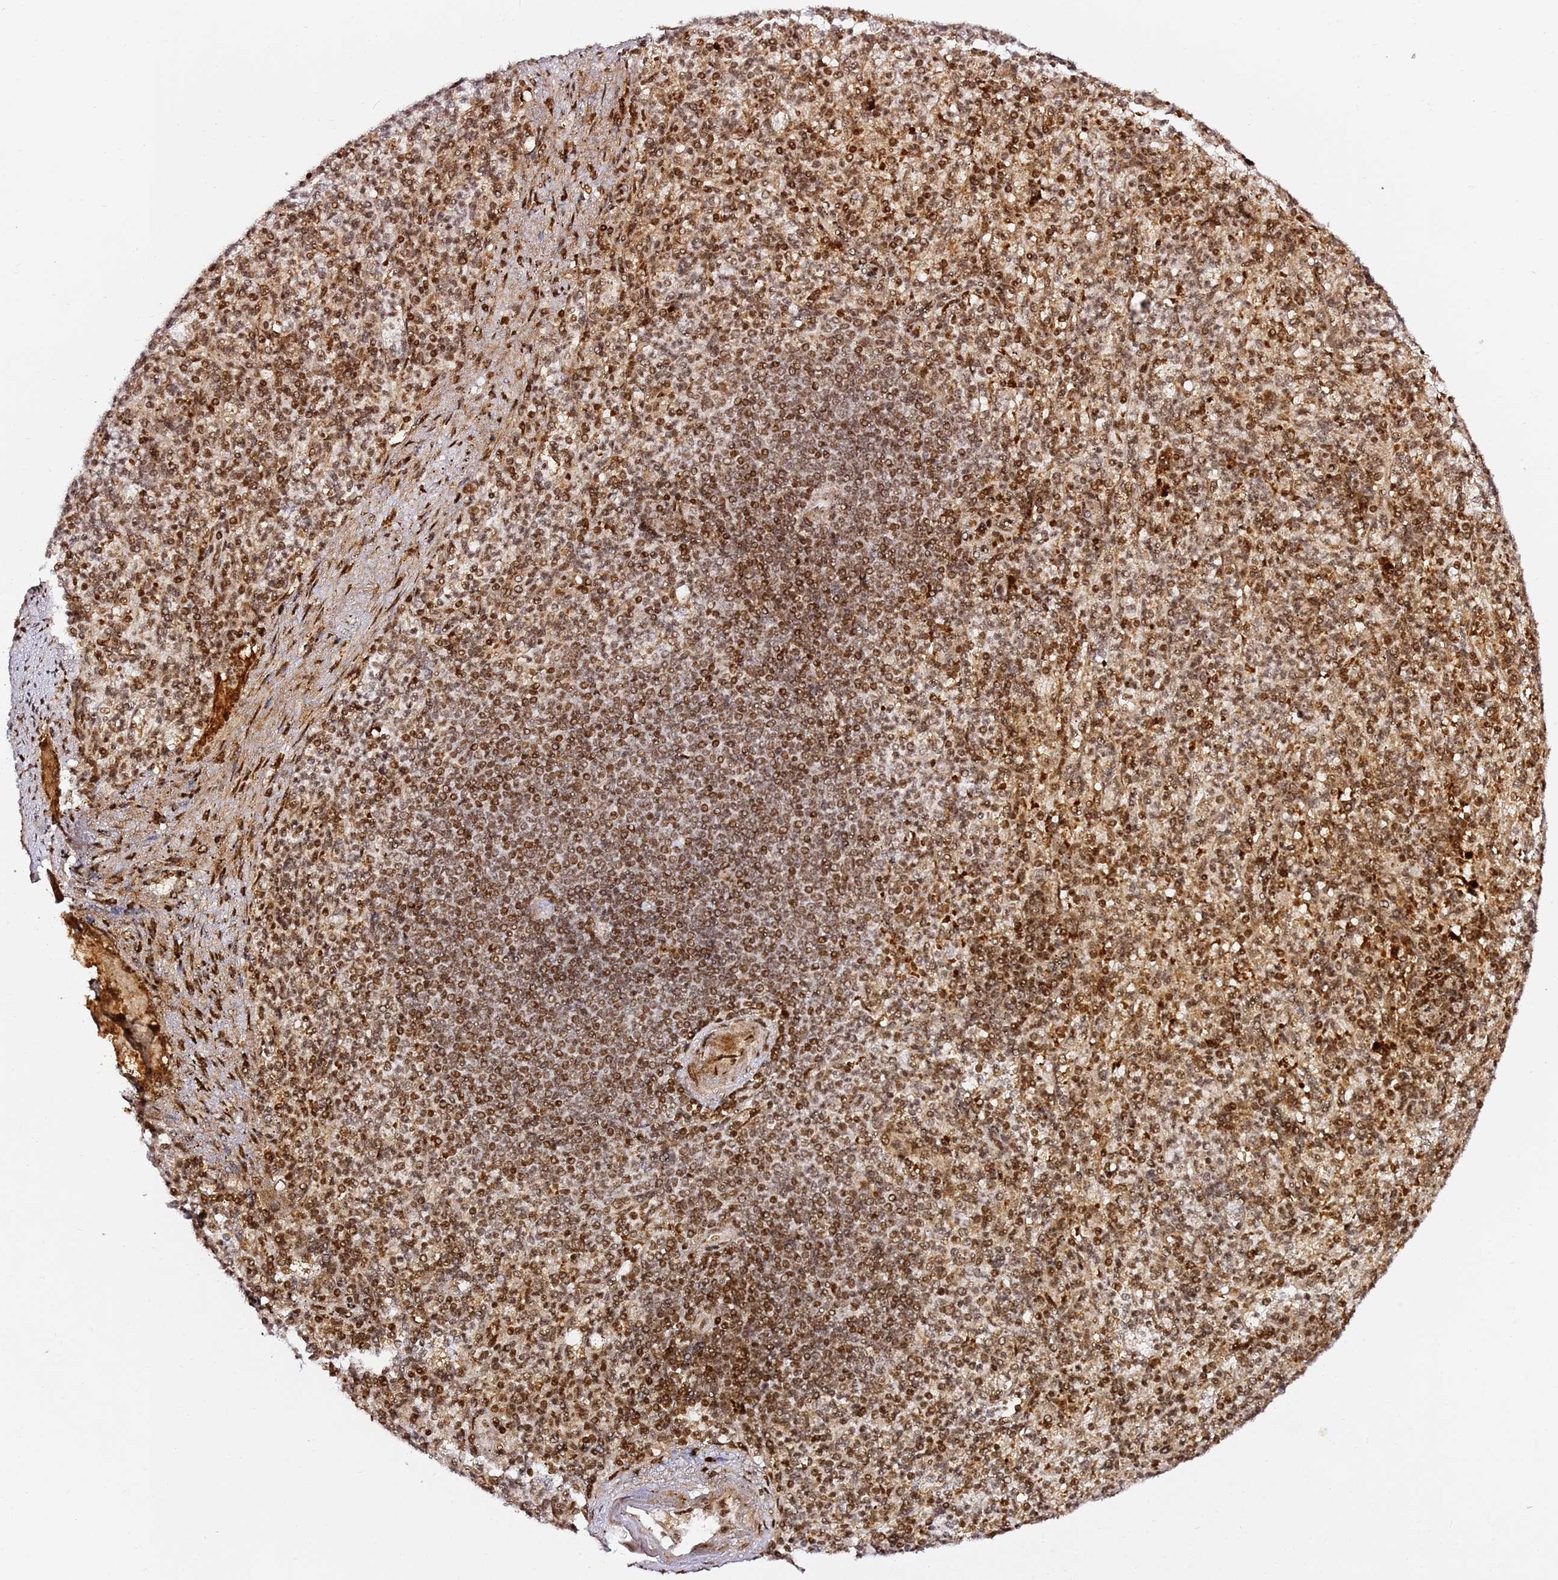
{"staining": {"intensity": "moderate", "quantity": ">75%", "location": "cytoplasmic/membranous,nuclear"}, "tissue": "spleen", "cell_type": "Cells in red pulp", "image_type": "normal", "snomed": [{"axis": "morphology", "description": "Normal tissue, NOS"}, {"axis": "topography", "description": "Spleen"}], "caption": "Immunohistochemistry micrograph of unremarkable spleen stained for a protein (brown), which shows medium levels of moderate cytoplasmic/membranous,nuclear staining in approximately >75% of cells in red pulp.", "gene": "GBP2", "patient": {"sex": "female", "age": 74}}